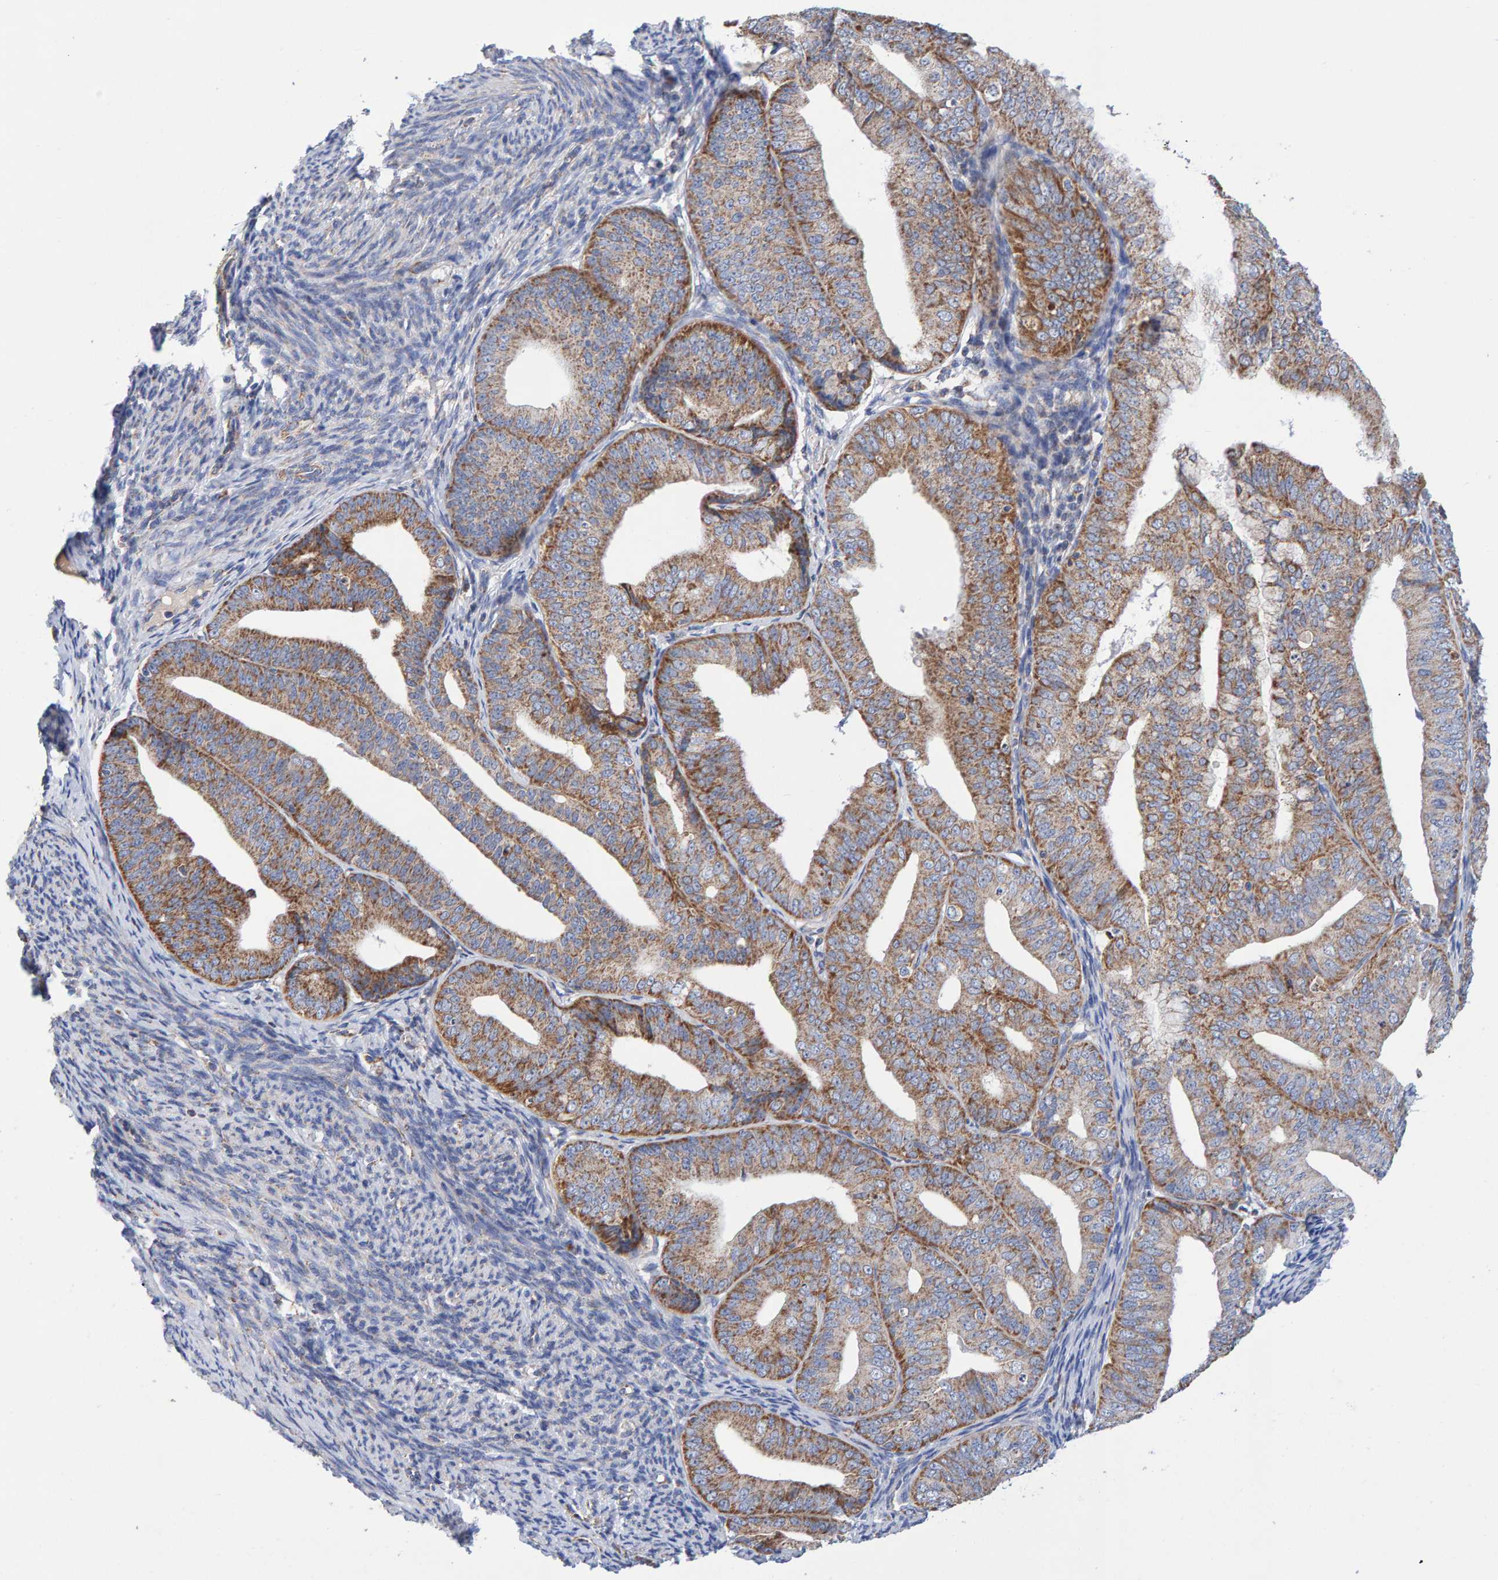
{"staining": {"intensity": "moderate", "quantity": "25%-75%", "location": "cytoplasmic/membranous"}, "tissue": "endometrial cancer", "cell_type": "Tumor cells", "image_type": "cancer", "snomed": [{"axis": "morphology", "description": "Adenocarcinoma, NOS"}, {"axis": "topography", "description": "Endometrium"}], "caption": "Human endometrial adenocarcinoma stained with a brown dye exhibits moderate cytoplasmic/membranous positive expression in about 25%-75% of tumor cells.", "gene": "EFR3A", "patient": {"sex": "female", "age": 63}}